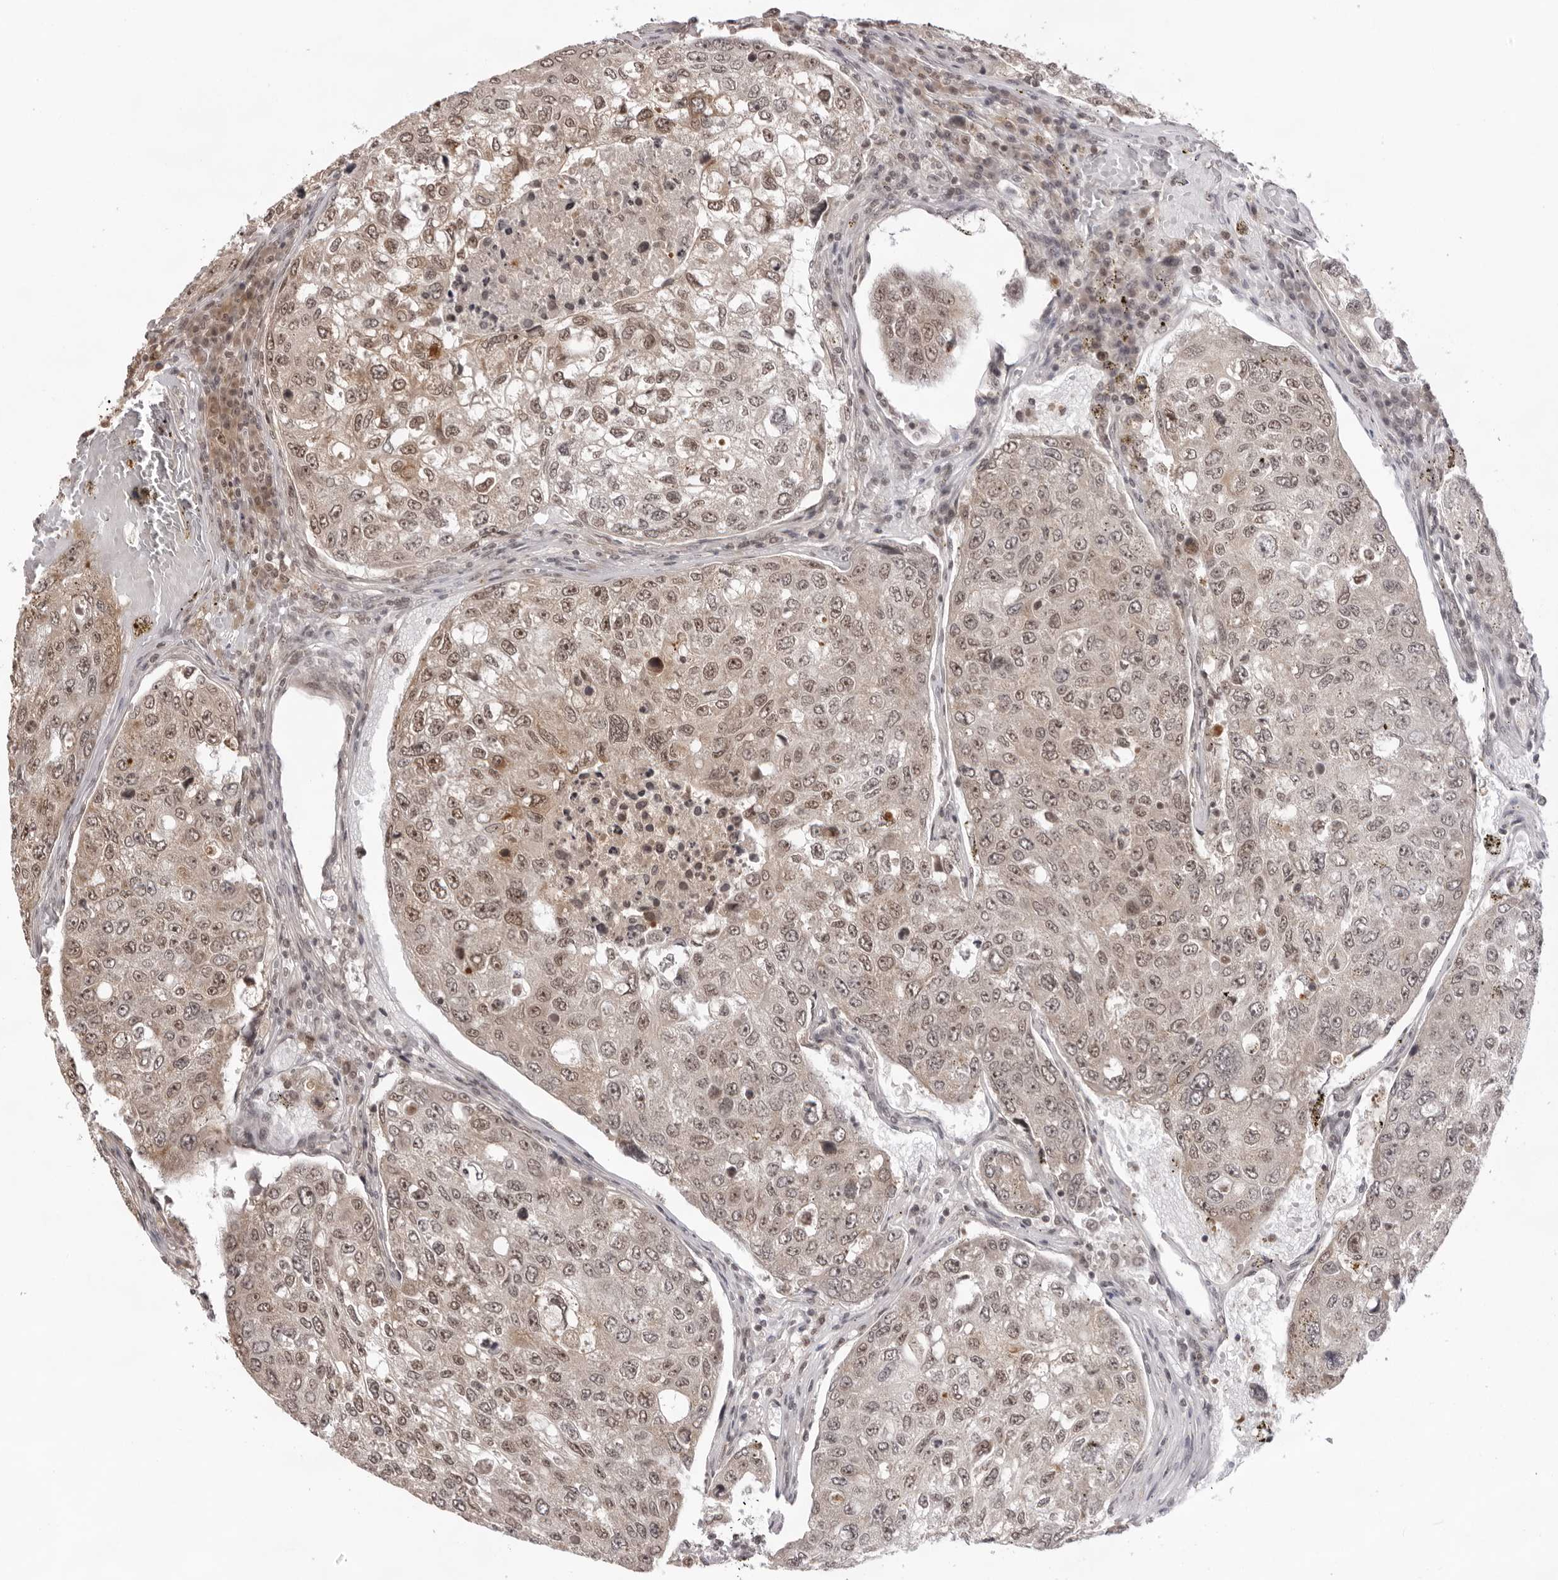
{"staining": {"intensity": "weak", "quantity": ">75%", "location": "nuclear"}, "tissue": "urothelial cancer", "cell_type": "Tumor cells", "image_type": "cancer", "snomed": [{"axis": "morphology", "description": "Urothelial carcinoma, High grade"}, {"axis": "topography", "description": "Lymph node"}, {"axis": "topography", "description": "Urinary bladder"}], "caption": "About >75% of tumor cells in human urothelial cancer show weak nuclear protein staining as visualized by brown immunohistochemical staining.", "gene": "EXOSC10", "patient": {"sex": "male", "age": 51}}